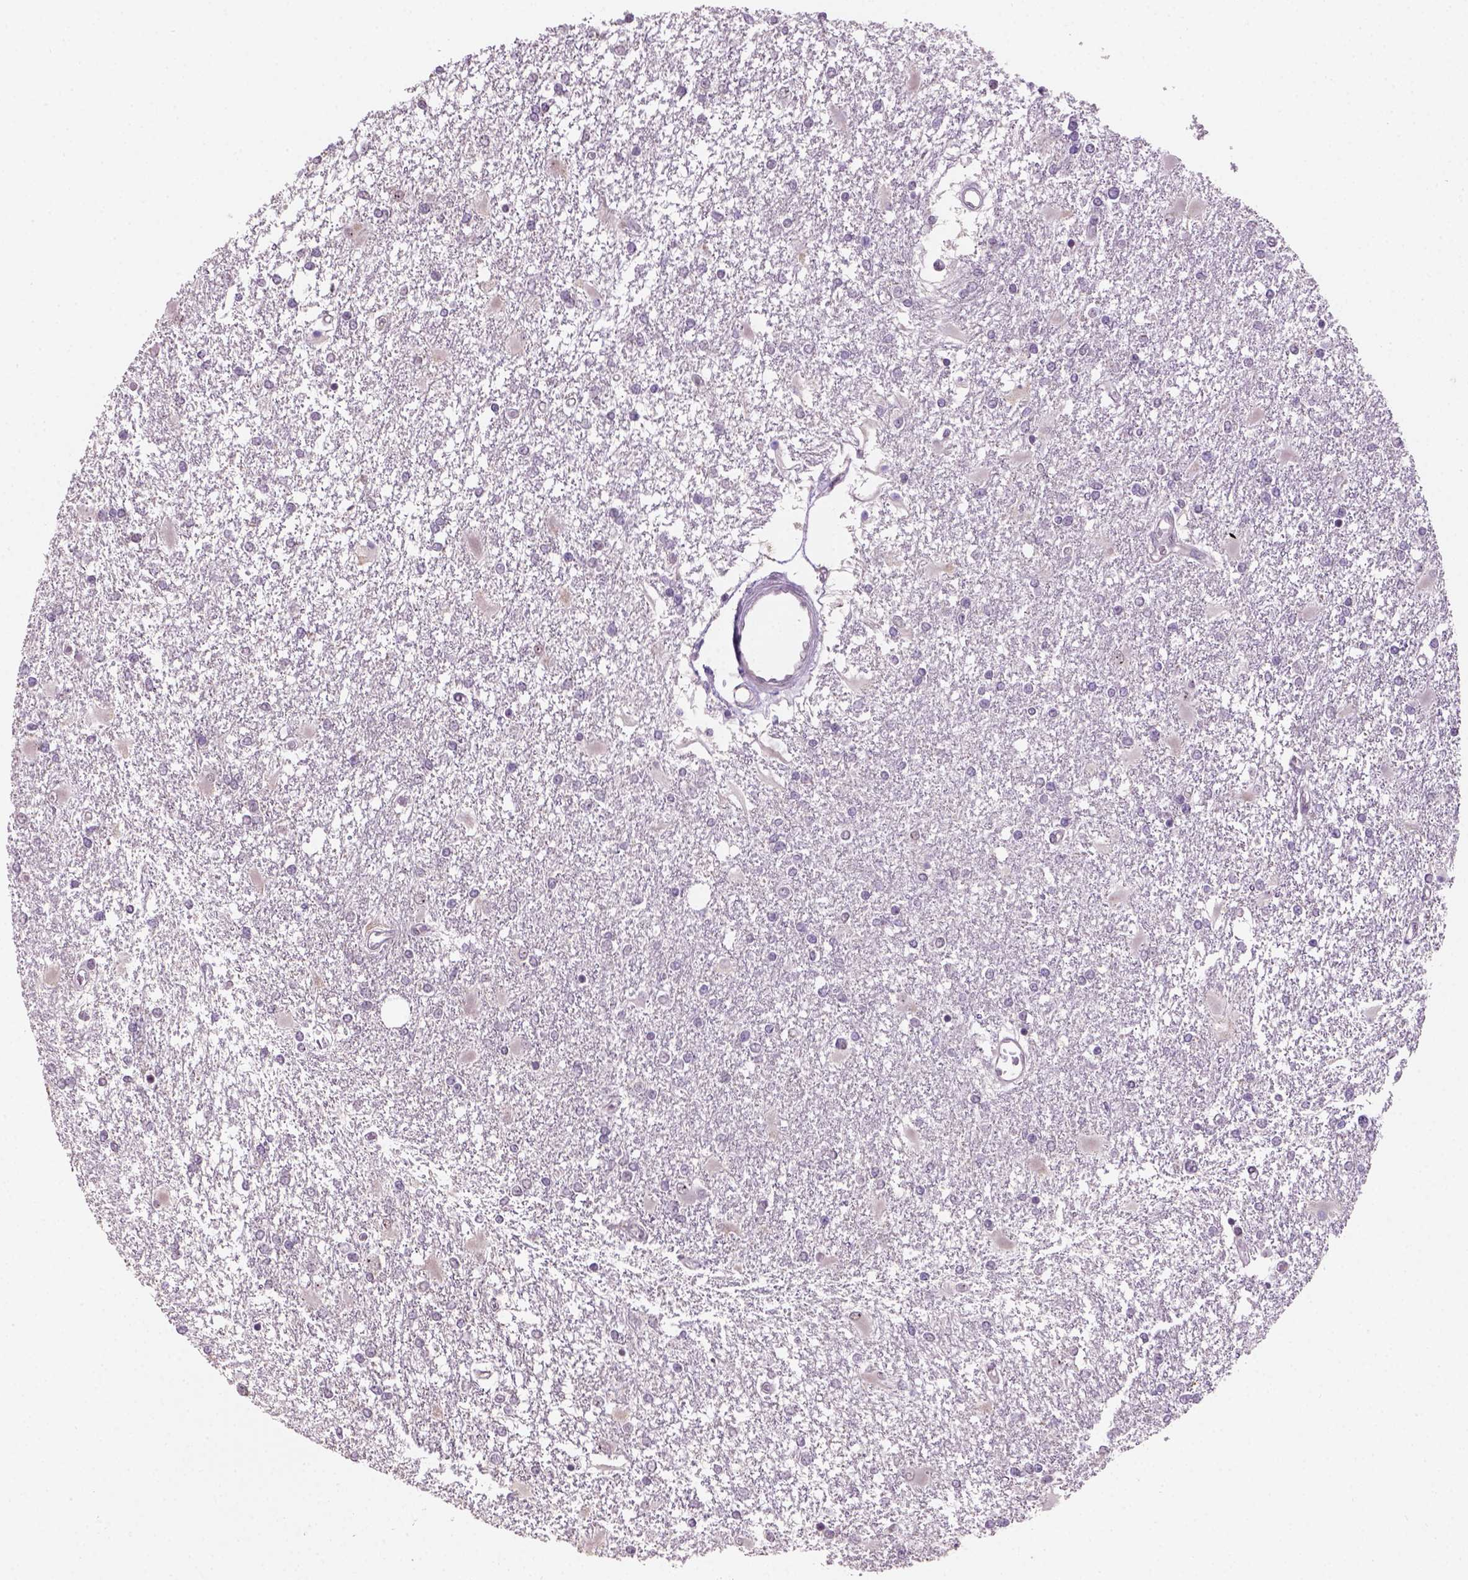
{"staining": {"intensity": "negative", "quantity": "none", "location": "none"}, "tissue": "glioma", "cell_type": "Tumor cells", "image_type": "cancer", "snomed": [{"axis": "morphology", "description": "Glioma, malignant, High grade"}, {"axis": "topography", "description": "Cerebral cortex"}], "caption": "The image reveals no staining of tumor cells in malignant glioma (high-grade).", "gene": "DDX50", "patient": {"sex": "male", "age": 79}}